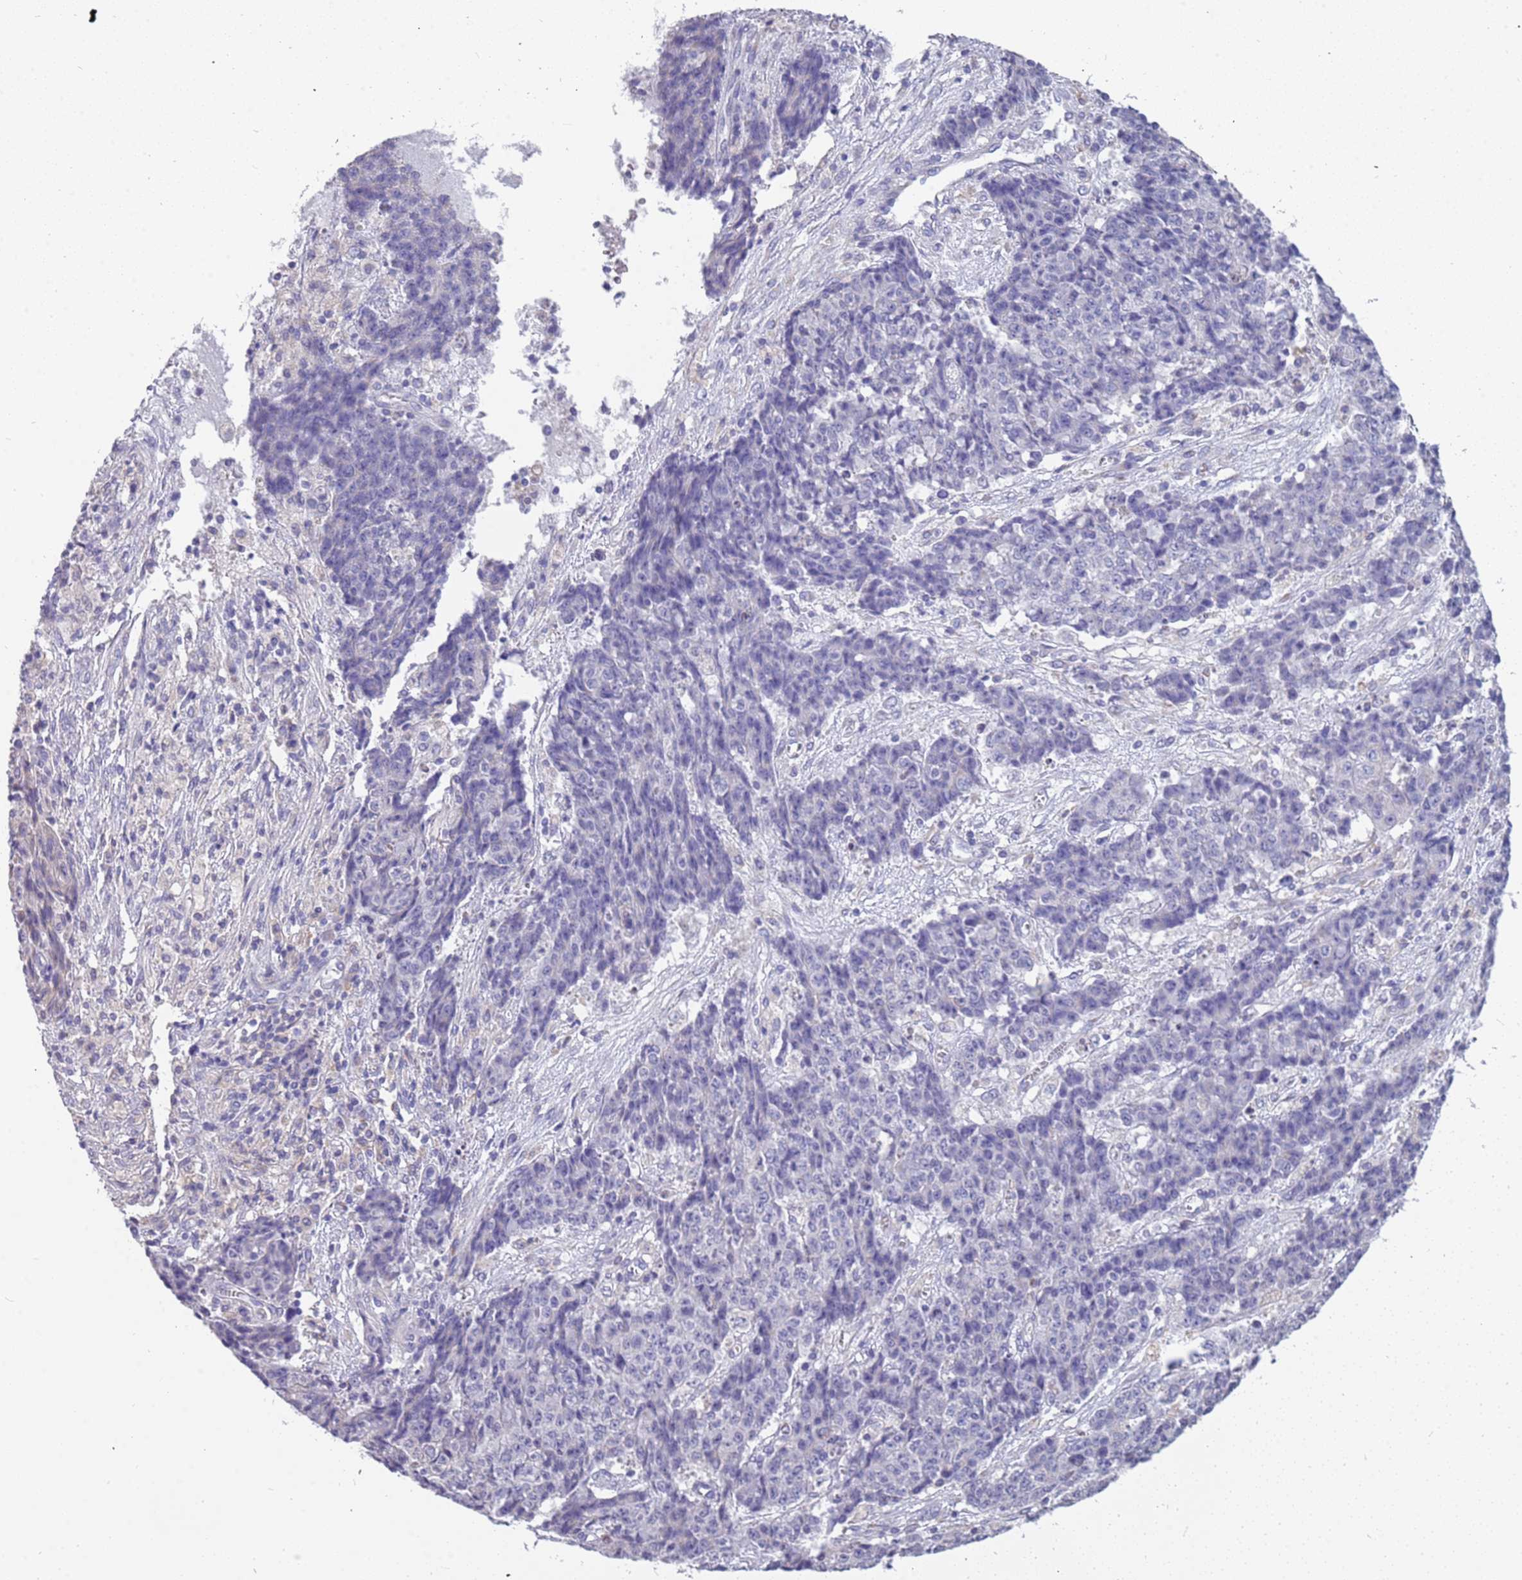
{"staining": {"intensity": "negative", "quantity": "none", "location": "none"}, "tissue": "ovarian cancer", "cell_type": "Tumor cells", "image_type": "cancer", "snomed": [{"axis": "morphology", "description": "Carcinoma, endometroid"}, {"axis": "topography", "description": "Ovary"}], "caption": "DAB (3,3'-diaminobenzidine) immunohistochemical staining of ovarian cancer shows no significant expression in tumor cells.", "gene": "RHCG", "patient": {"sex": "female", "age": 42}}